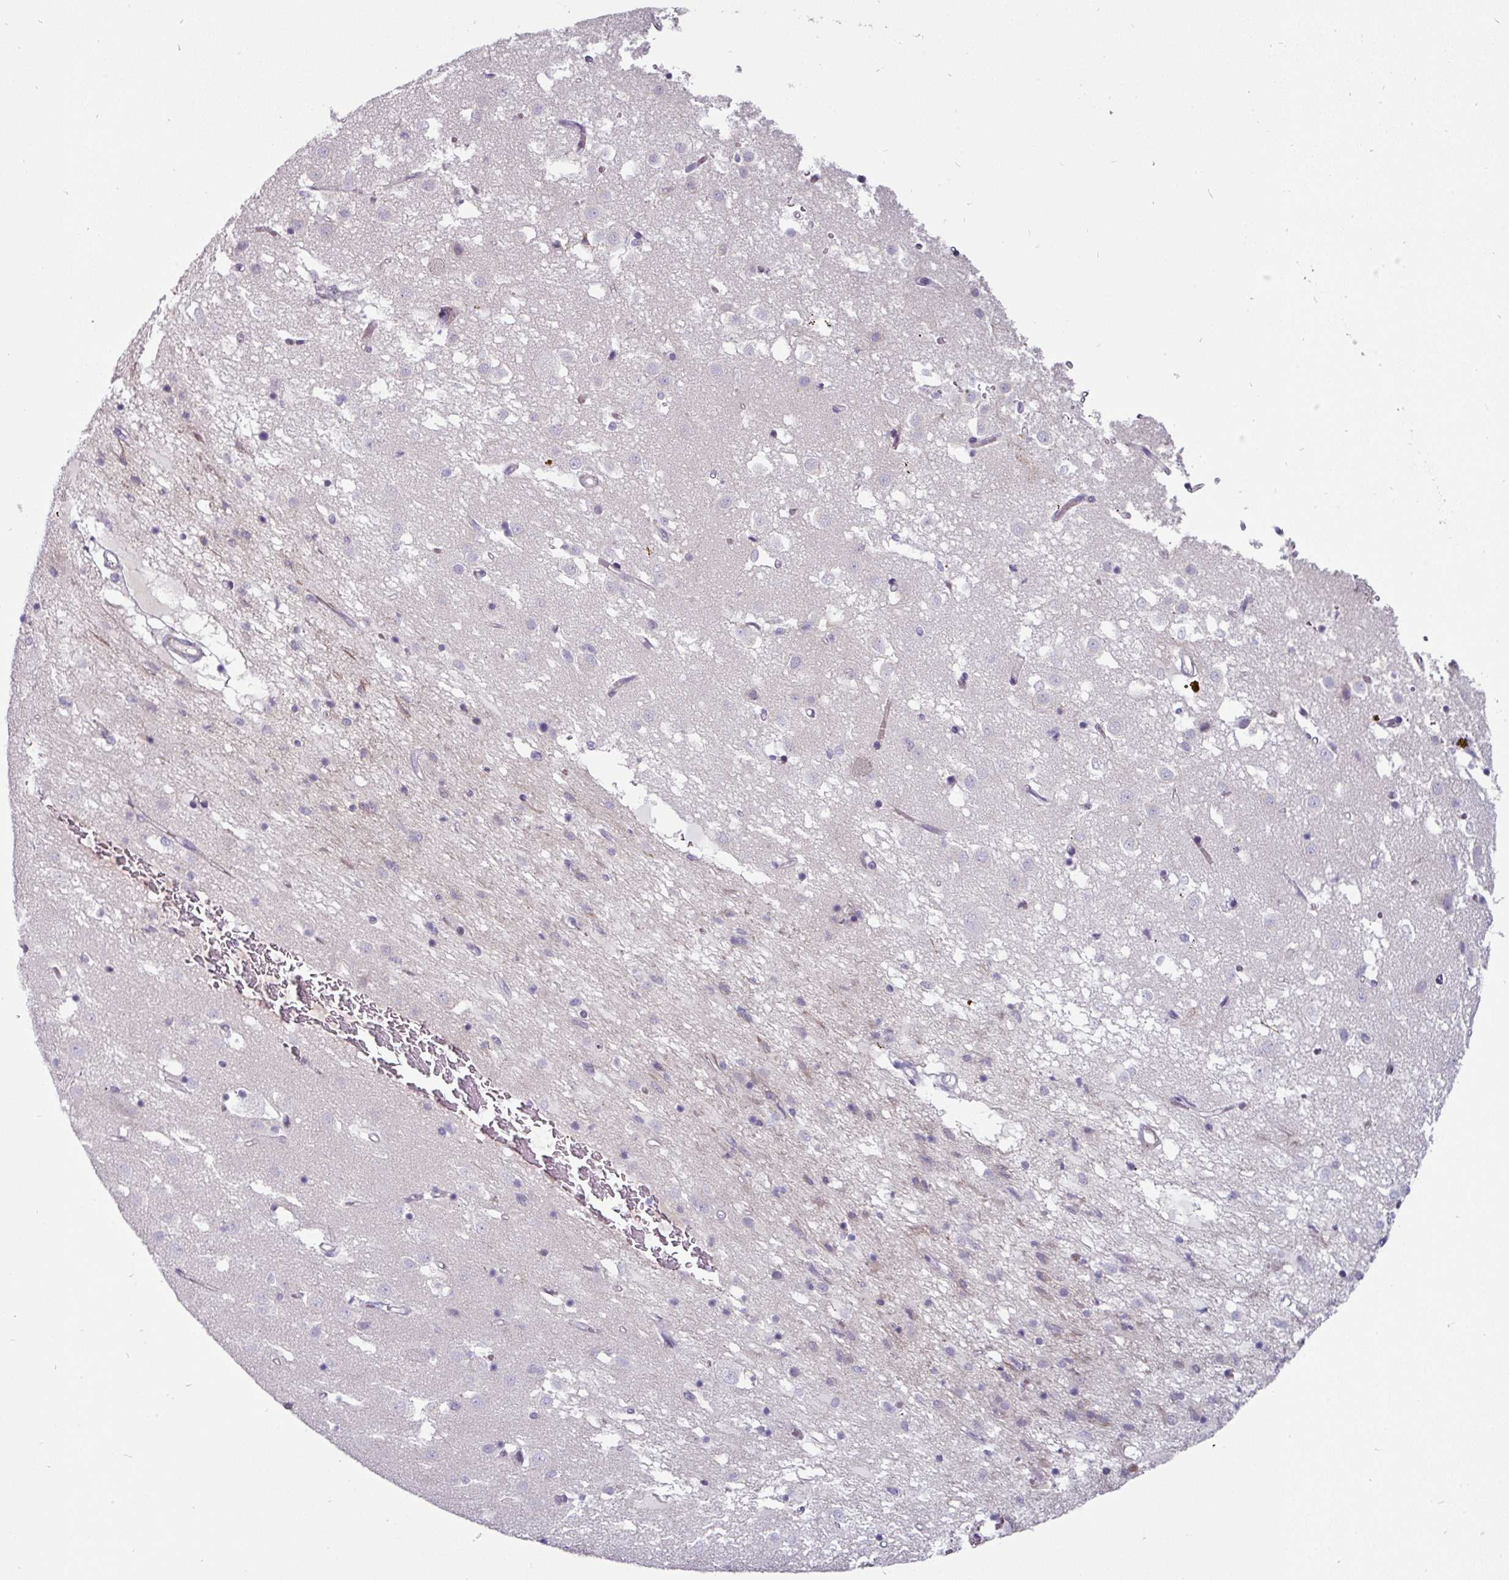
{"staining": {"intensity": "negative", "quantity": "none", "location": "none"}, "tissue": "caudate", "cell_type": "Glial cells", "image_type": "normal", "snomed": [{"axis": "morphology", "description": "Normal tissue, NOS"}, {"axis": "topography", "description": "Lateral ventricle wall"}], "caption": "Immunohistochemistry micrograph of normal caudate: caudate stained with DAB (3,3'-diaminobenzidine) reveals no significant protein expression in glial cells.", "gene": "EYA3", "patient": {"sex": "male", "age": 58}}